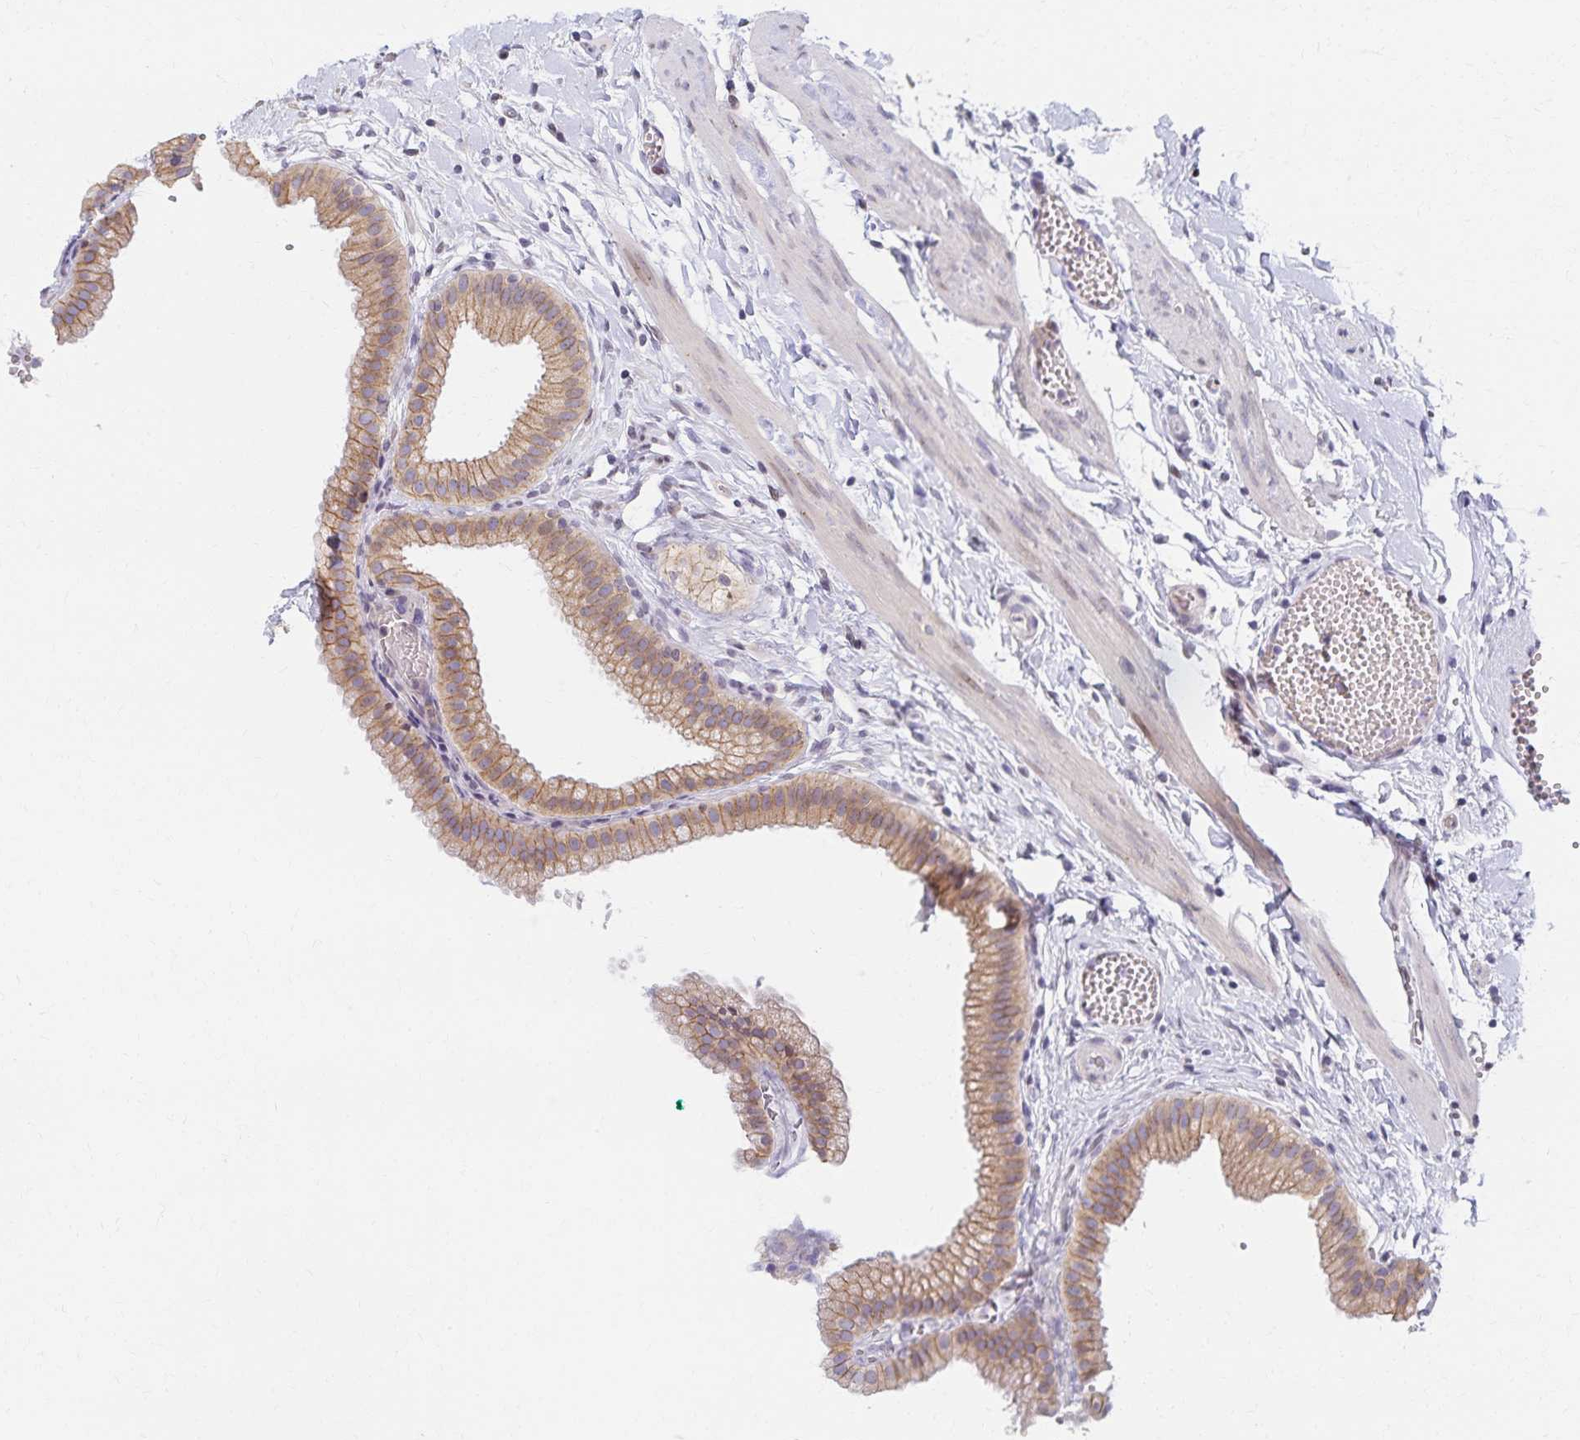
{"staining": {"intensity": "moderate", "quantity": ">75%", "location": "cytoplasmic/membranous"}, "tissue": "gallbladder", "cell_type": "Glandular cells", "image_type": "normal", "snomed": [{"axis": "morphology", "description": "Normal tissue, NOS"}, {"axis": "topography", "description": "Gallbladder"}], "caption": "Protein expression analysis of normal human gallbladder reveals moderate cytoplasmic/membranous expression in about >75% of glandular cells.", "gene": "RAB9B", "patient": {"sex": "female", "age": 63}}